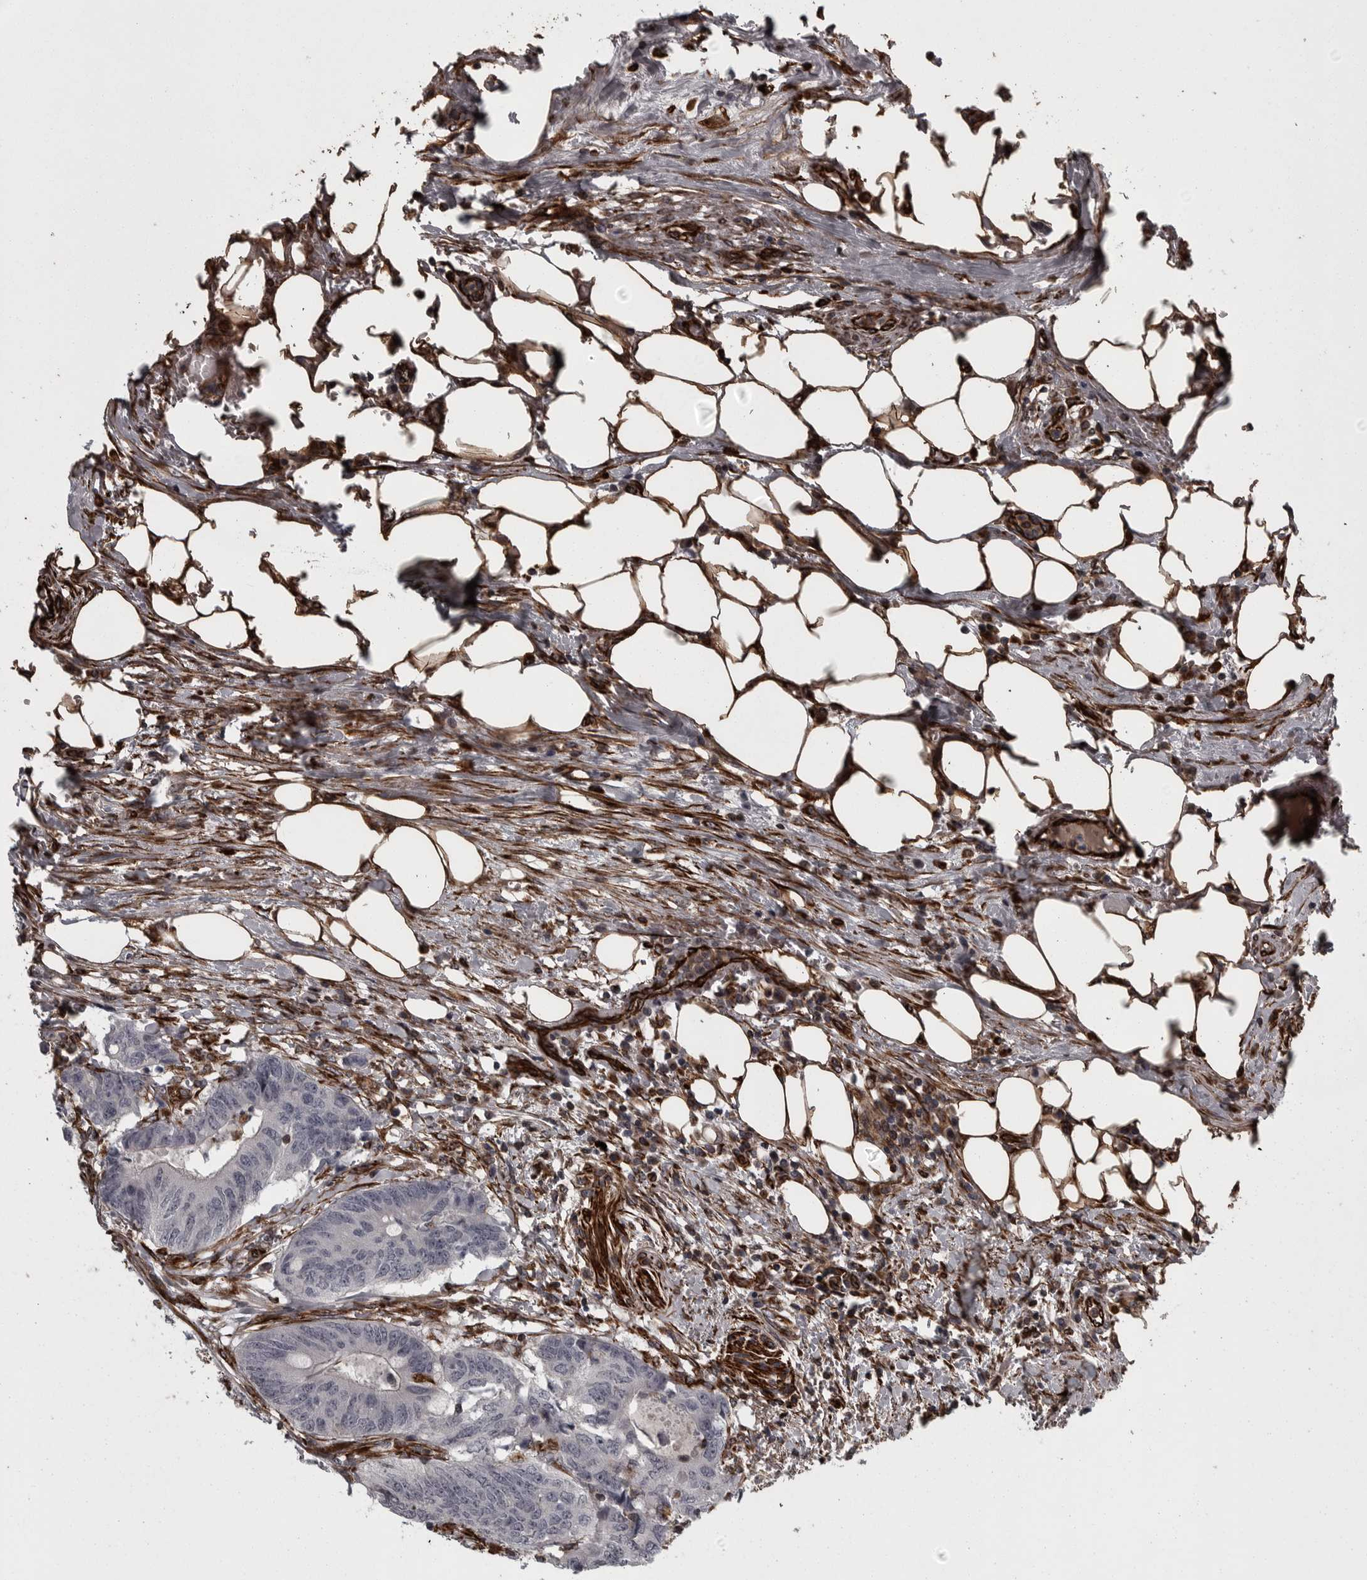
{"staining": {"intensity": "negative", "quantity": "none", "location": "none"}, "tissue": "colorectal cancer", "cell_type": "Tumor cells", "image_type": "cancer", "snomed": [{"axis": "morphology", "description": "Adenocarcinoma, NOS"}, {"axis": "topography", "description": "Colon"}], "caption": "A micrograph of human colorectal cancer is negative for staining in tumor cells. The staining is performed using DAB brown chromogen with nuclei counter-stained in using hematoxylin.", "gene": "FAAP100", "patient": {"sex": "male", "age": 56}}